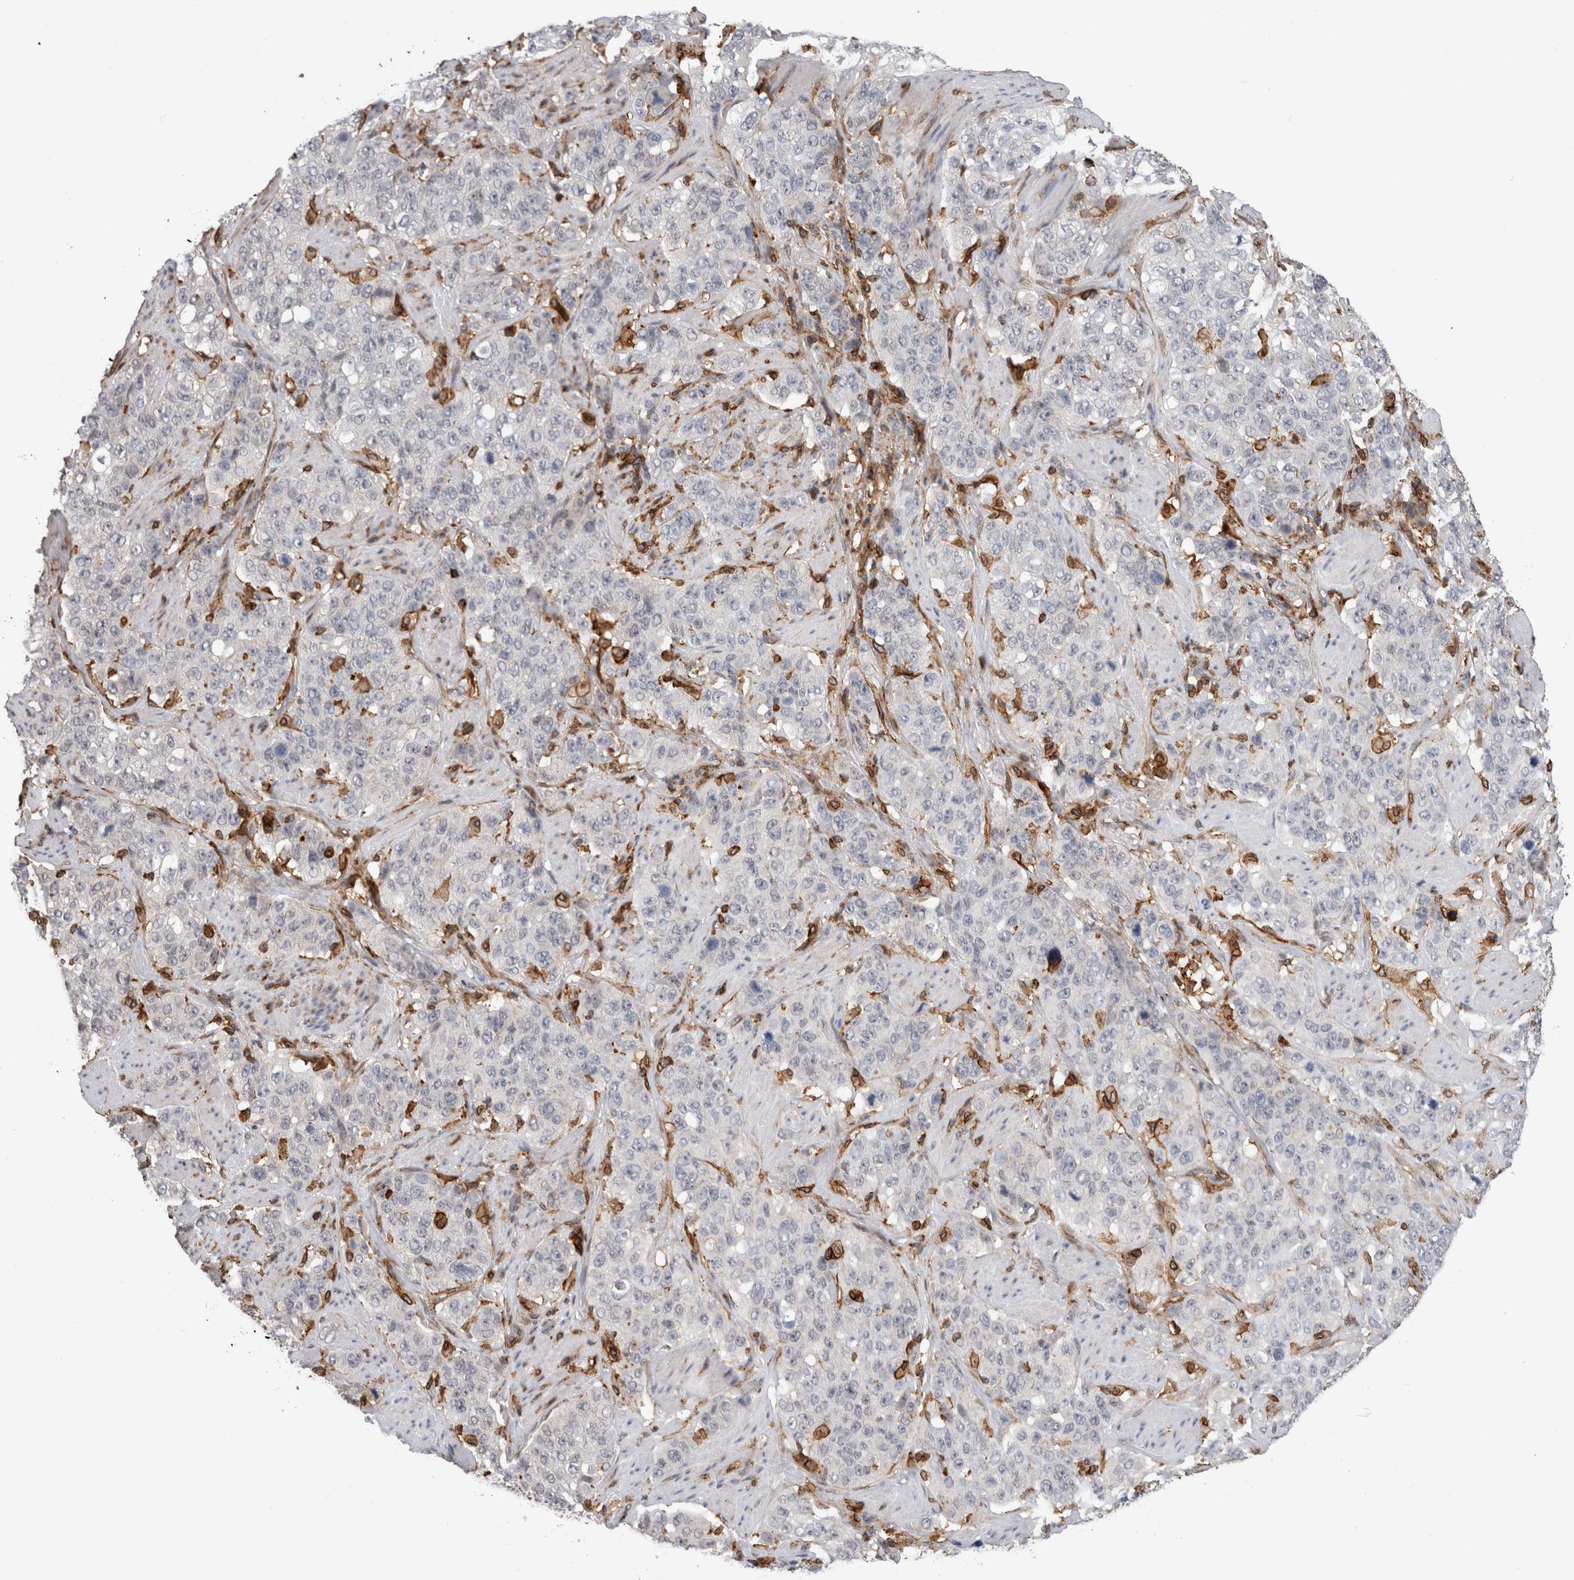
{"staining": {"intensity": "negative", "quantity": "none", "location": "none"}, "tissue": "stomach cancer", "cell_type": "Tumor cells", "image_type": "cancer", "snomed": [{"axis": "morphology", "description": "Adenocarcinoma, NOS"}, {"axis": "topography", "description": "Stomach"}], "caption": "Immunohistochemistry (IHC) image of neoplastic tissue: human stomach adenocarcinoma stained with DAB displays no significant protein staining in tumor cells.", "gene": "CCDC88B", "patient": {"sex": "male", "age": 48}}